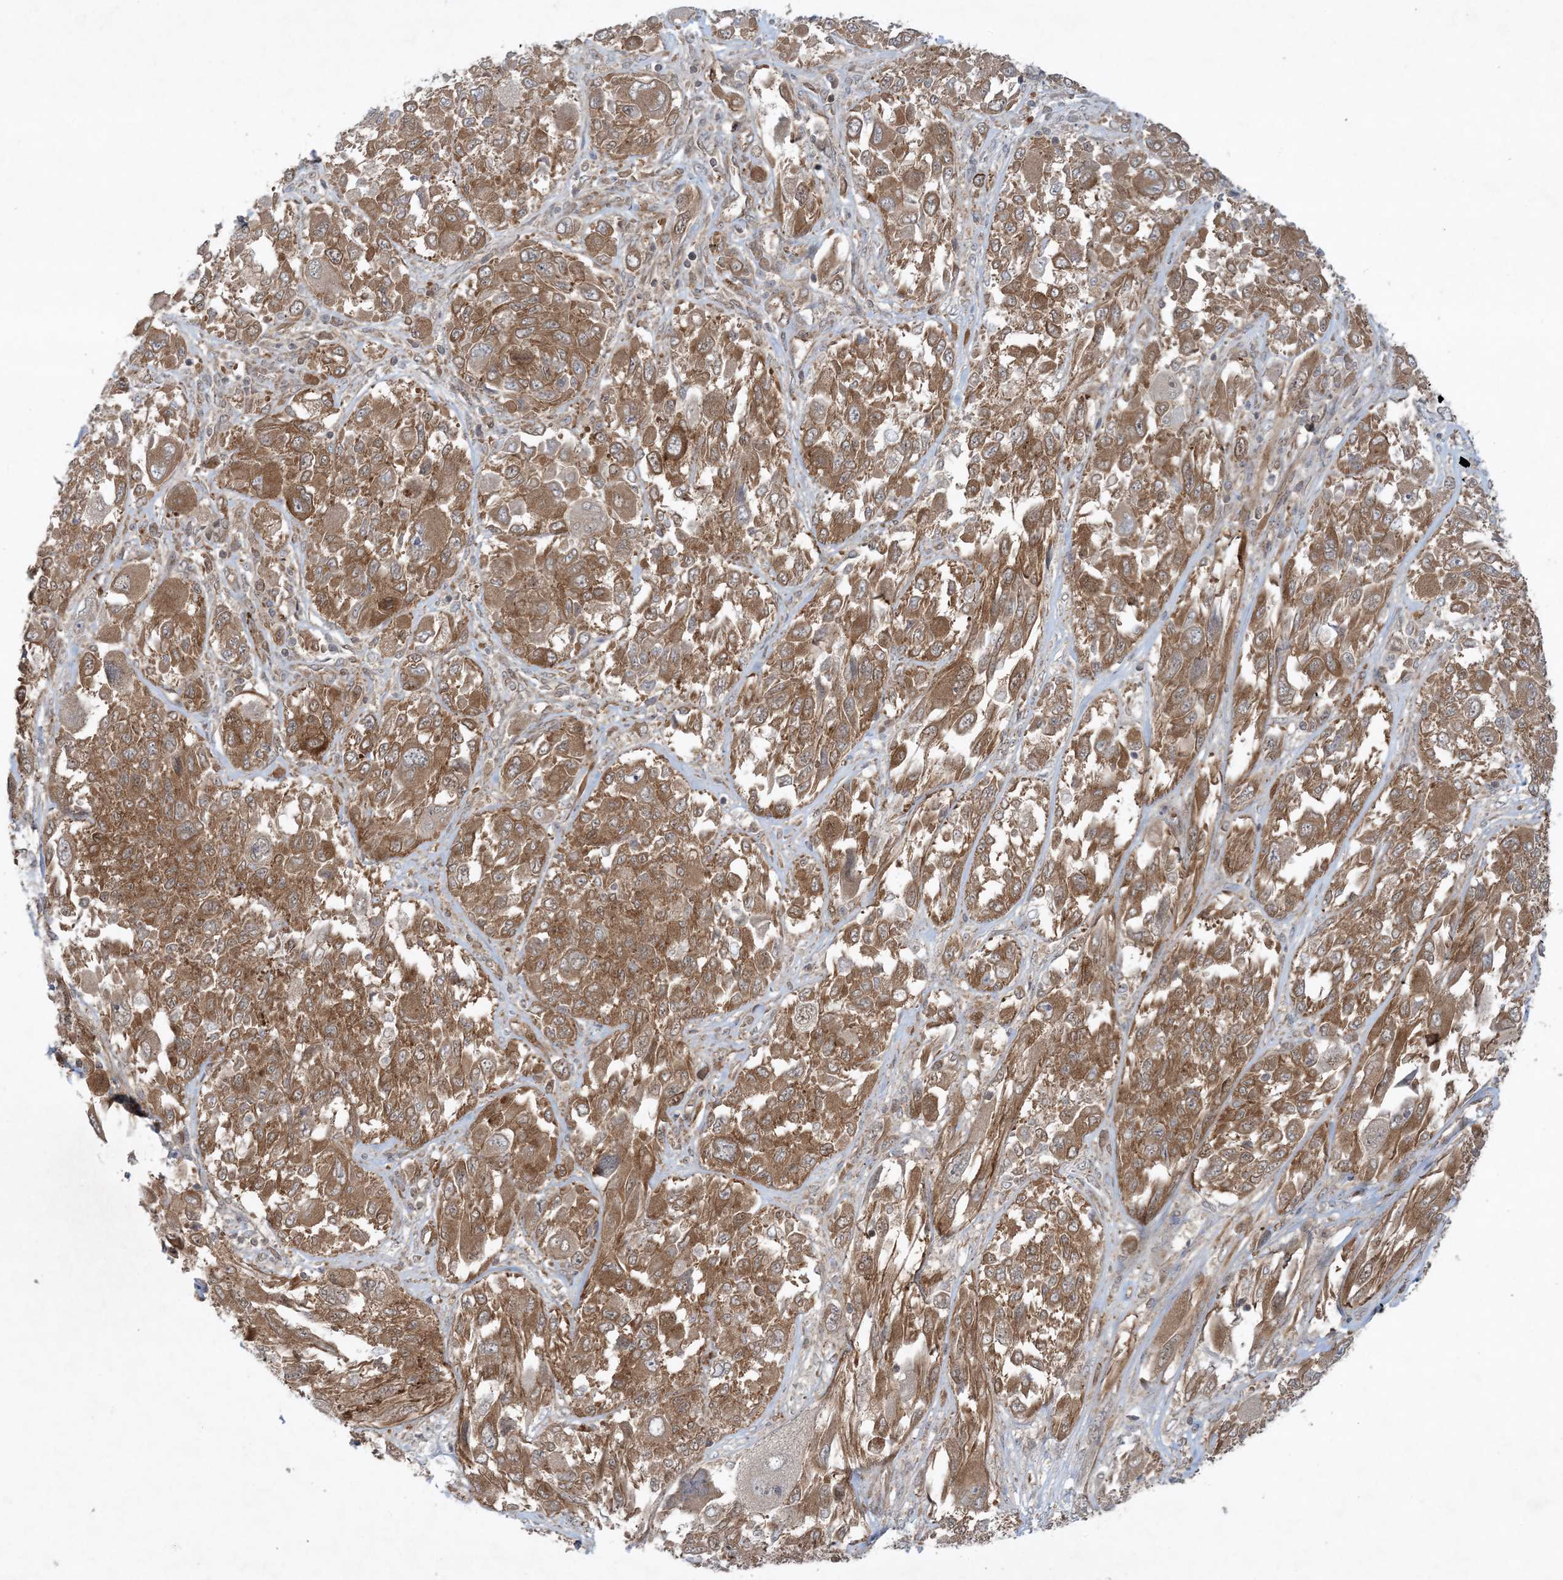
{"staining": {"intensity": "moderate", "quantity": ">75%", "location": "cytoplasmic/membranous"}, "tissue": "melanoma", "cell_type": "Tumor cells", "image_type": "cancer", "snomed": [{"axis": "morphology", "description": "Malignant melanoma, NOS"}, {"axis": "topography", "description": "Skin"}], "caption": "Immunohistochemistry (IHC) histopathology image of human malignant melanoma stained for a protein (brown), which exhibits medium levels of moderate cytoplasmic/membranous positivity in about >75% of tumor cells.", "gene": "STAM2", "patient": {"sex": "female", "age": 91}}